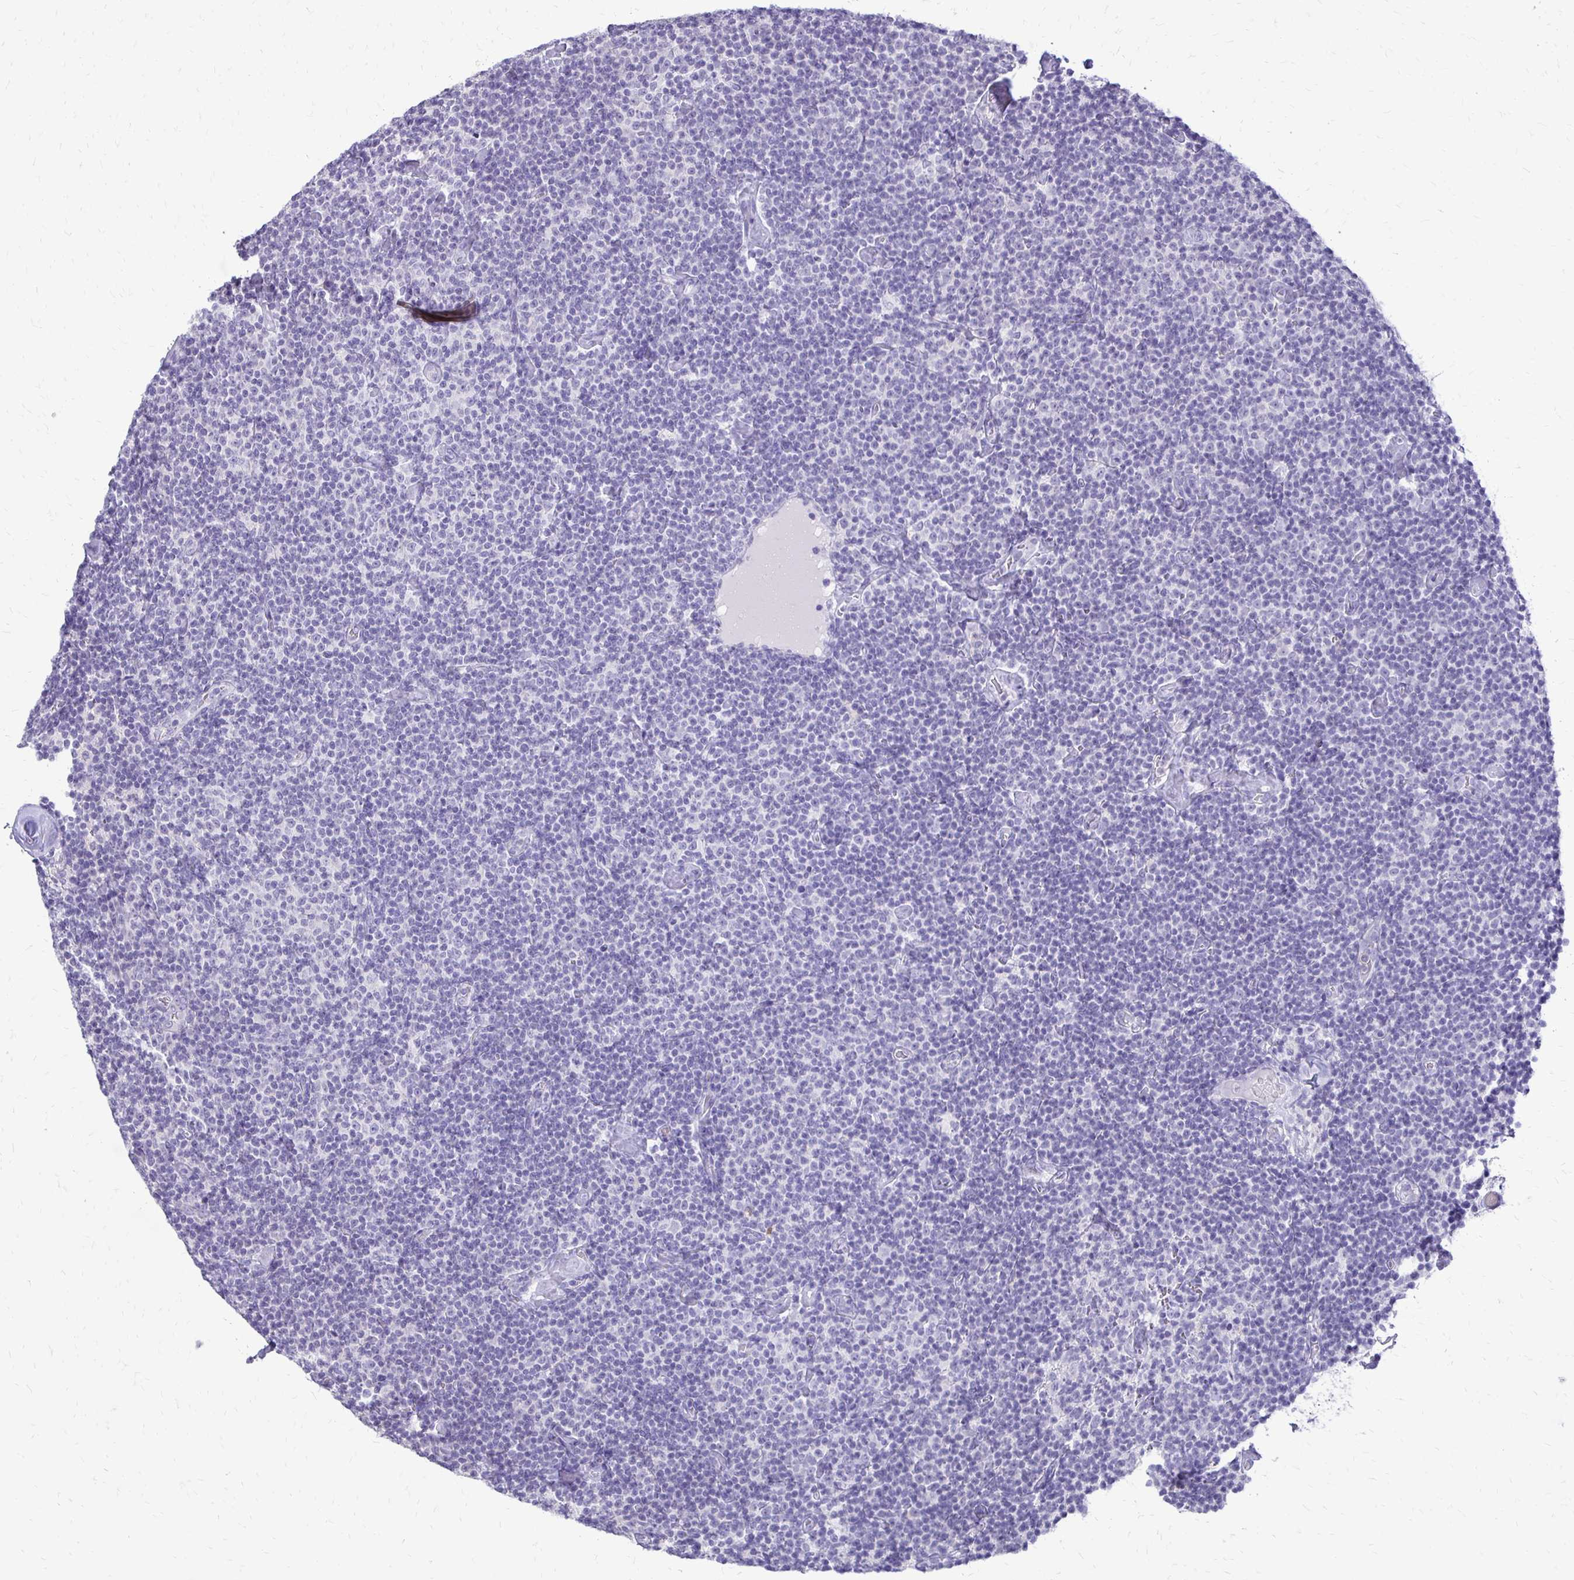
{"staining": {"intensity": "negative", "quantity": "none", "location": "none"}, "tissue": "lymphoma", "cell_type": "Tumor cells", "image_type": "cancer", "snomed": [{"axis": "morphology", "description": "Malignant lymphoma, non-Hodgkin's type, Low grade"}, {"axis": "topography", "description": "Lymph node"}], "caption": "Immunohistochemistry photomicrograph of low-grade malignant lymphoma, non-Hodgkin's type stained for a protein (brown), which reveals no staining in tumor cells.", "gene": "ALPG", "patient": {"sex": "male", "age": 81}}